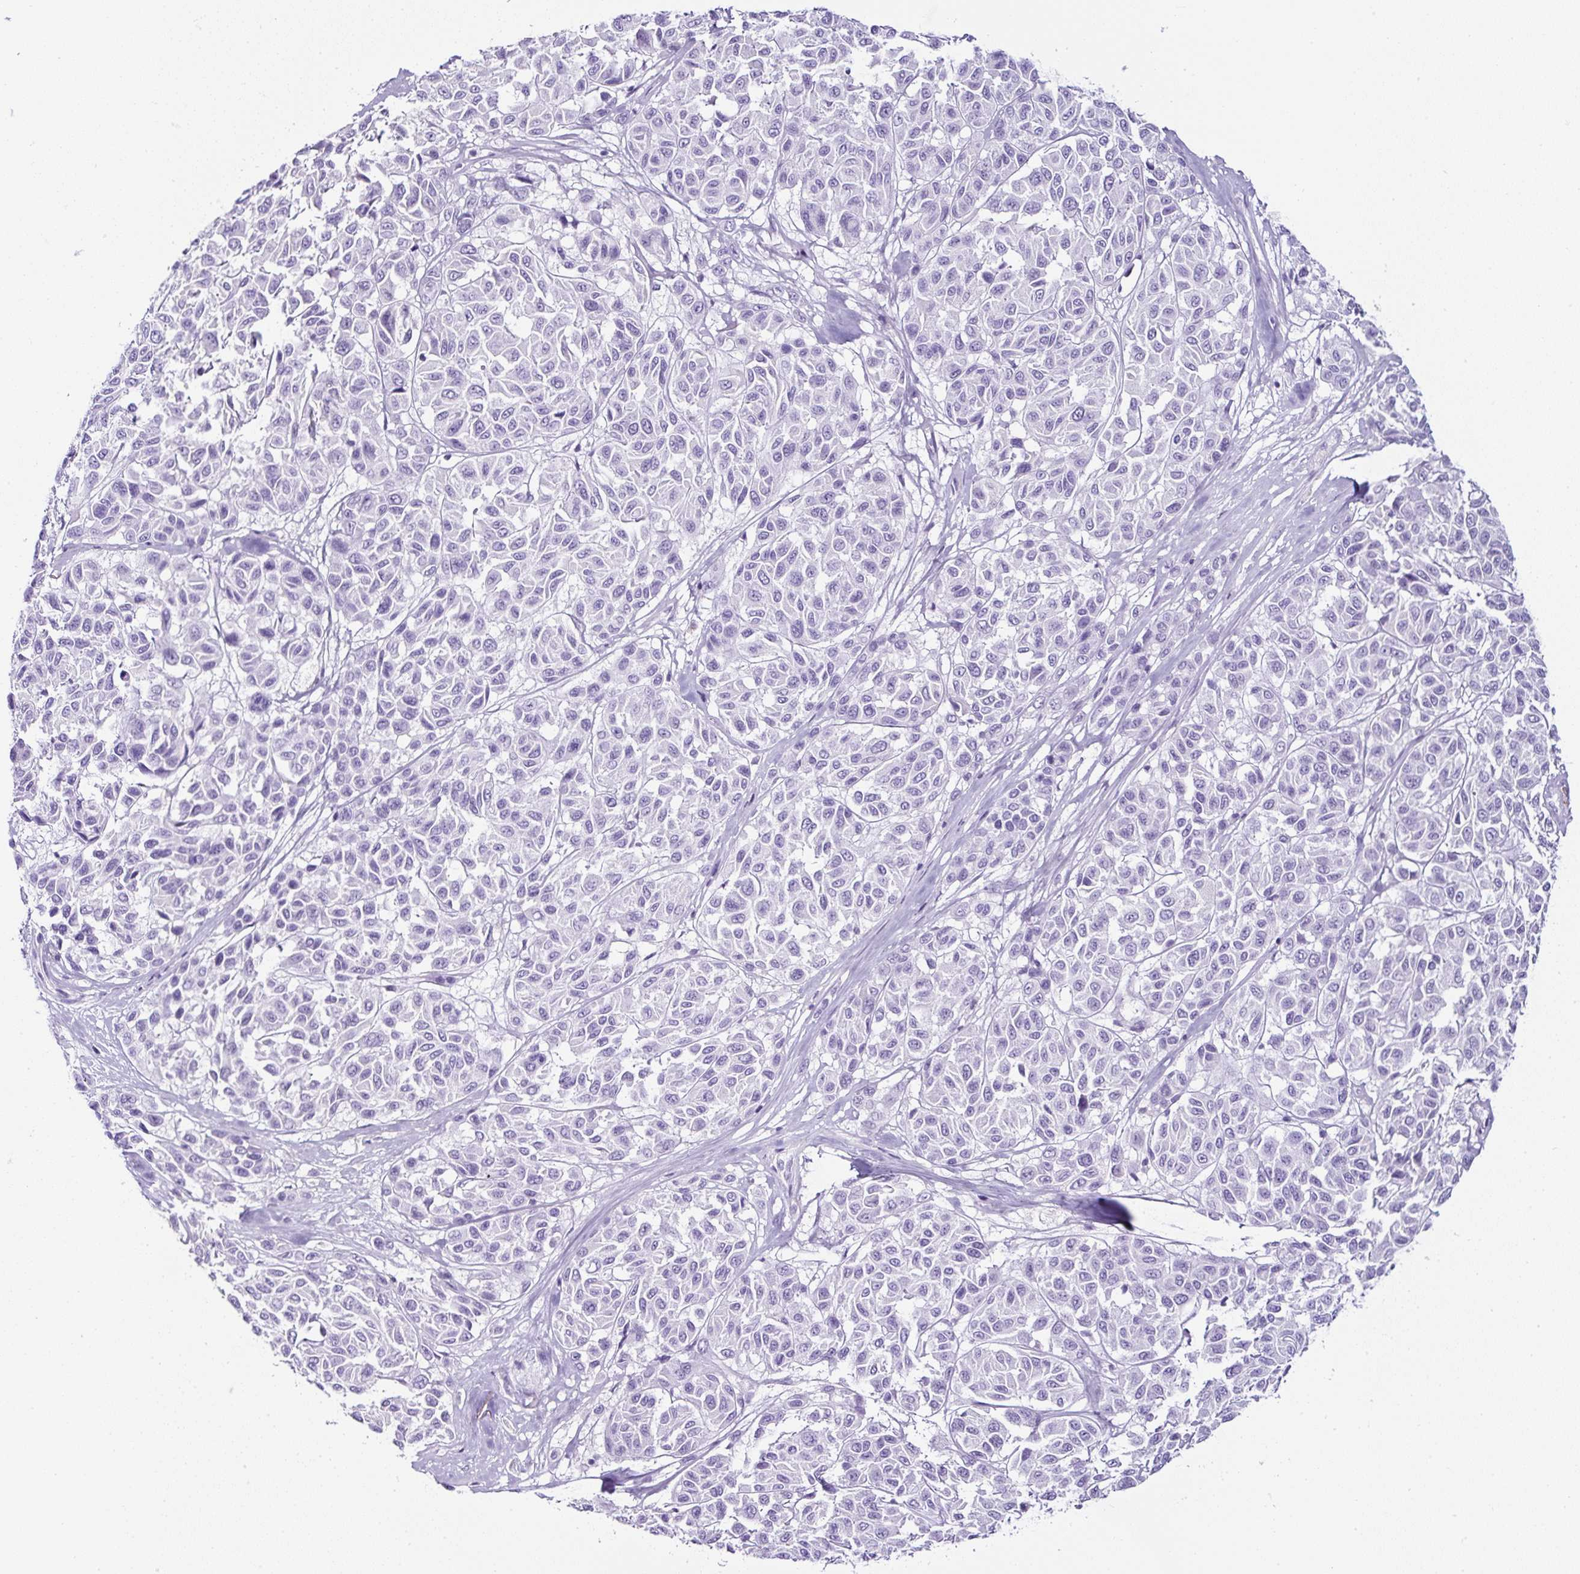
{"staining": {"intensity": "negative", "quantity": "none", "location": "none"}, "tissue": "melanoma", "cell_type": "Tumor cells", "image_type": "cancer", "snomed": [{"axis": "morphology", "description": "Malignant melanoma, NOS"}, {"axis": "topography", "description": "Skin"}], "caption": "A high-resolution histopathology image shows immunohistochemistry (IHC) staining of malignant melanoma, which reveals no significant staining in tumor cells. The staining was performed using DAB to visualize the protein expression in brown, while the nuclei were stained in blue with hematoxylin (Magnification: 20x).", "gene": "TMEM200B", "patient": {"sex": "female", "age": 66}}